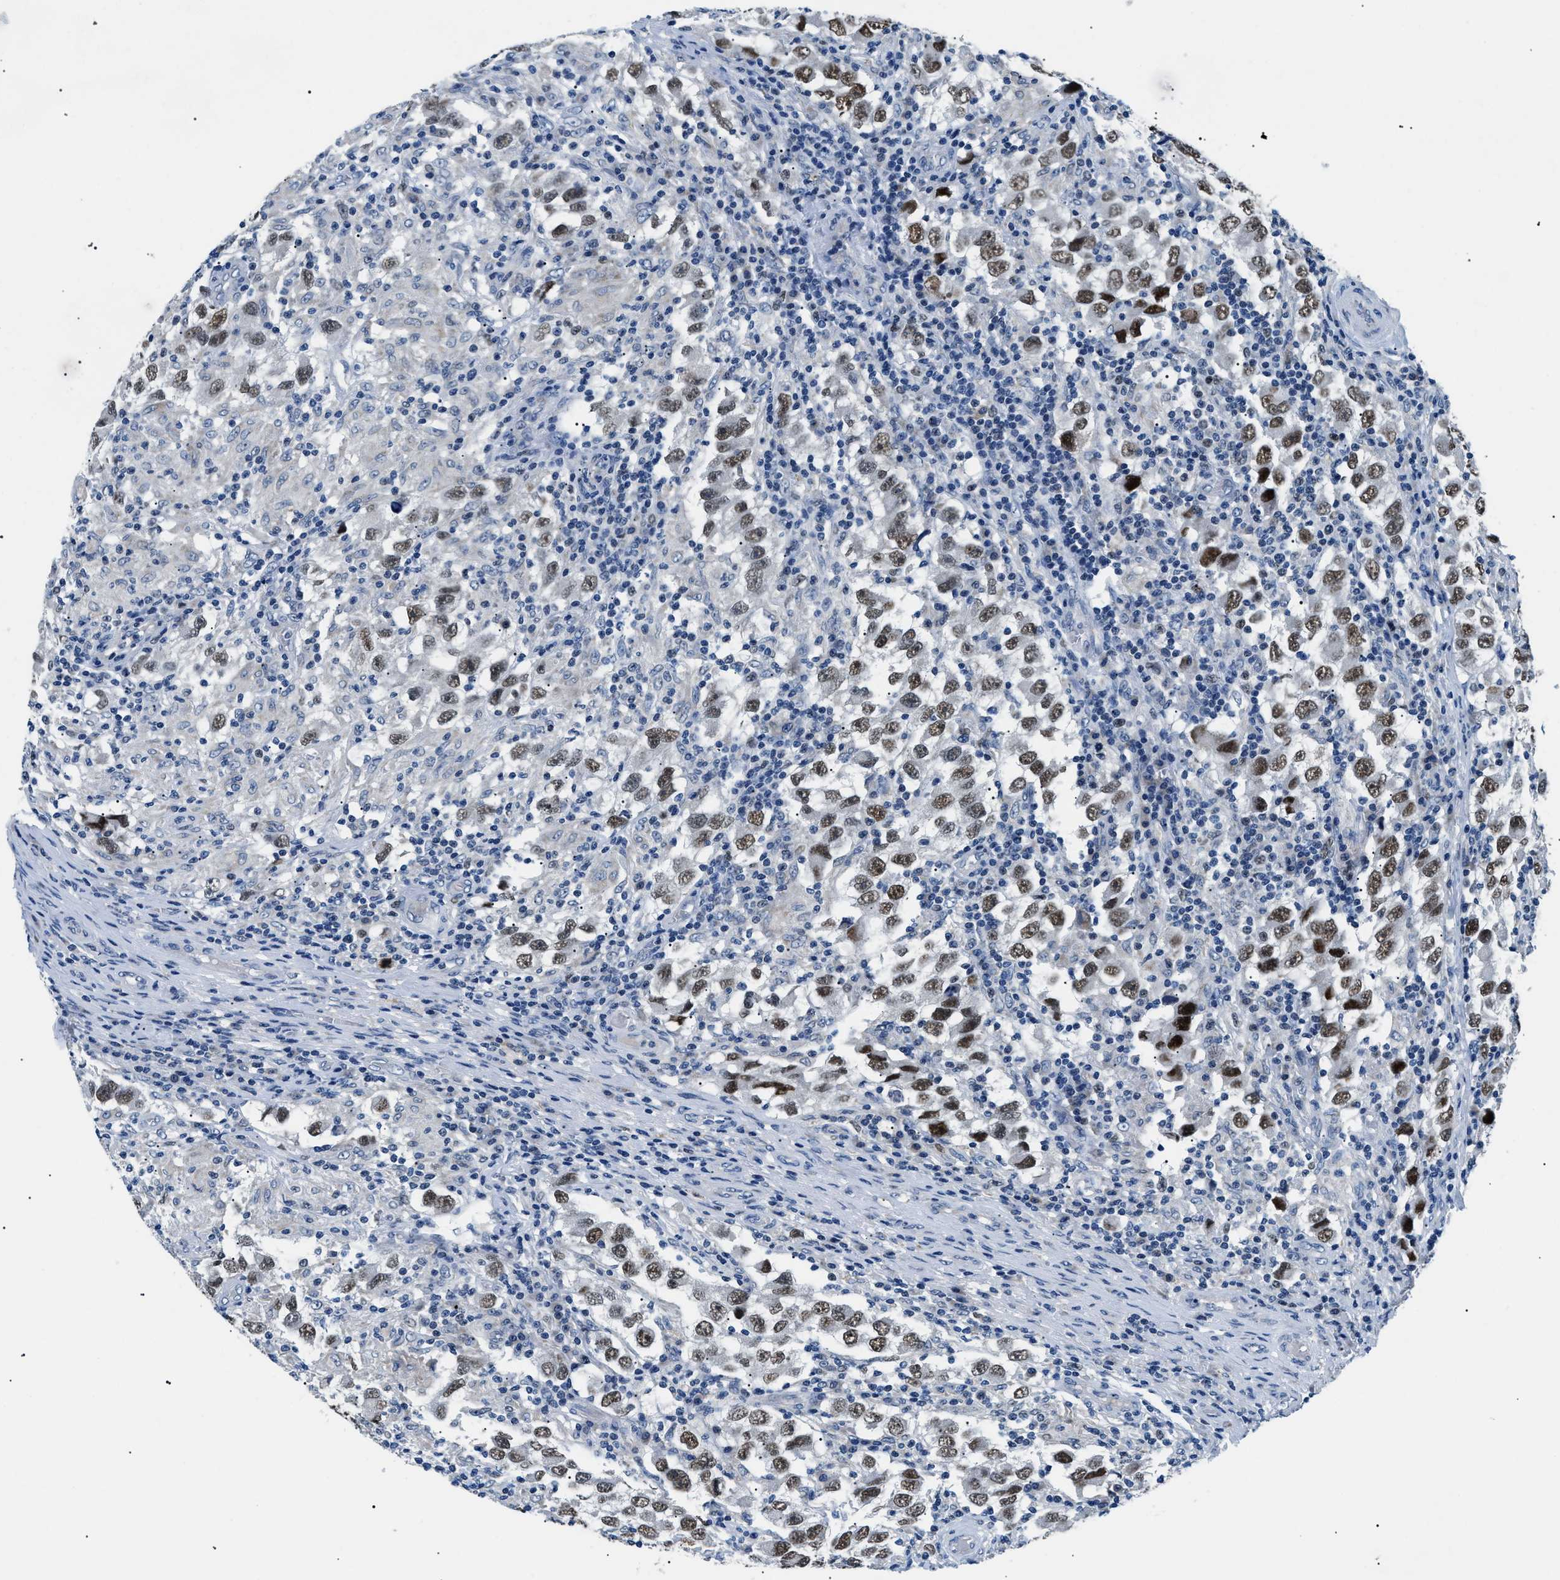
{"staining": {"intensity": "moderate", "quantity": ">75%", "location": "nuclear"}, "tissue": "testis cancer", "cell_type": "Tumor cells", "image_type": "cancer", "snomed": [{"axis": "morphology", "description": "Carcinoma, Embryonal, NOS"}, {"axis": "topography", "description": "Testis"}], "caption": "Protein analysis of embryonal carcinoma (testis) tissue exhibits moderate nuclear expression in approximately >75% of tumor cells.", "gene": "SMARCC1", "patient": {"sex": "male", "age": 21}}